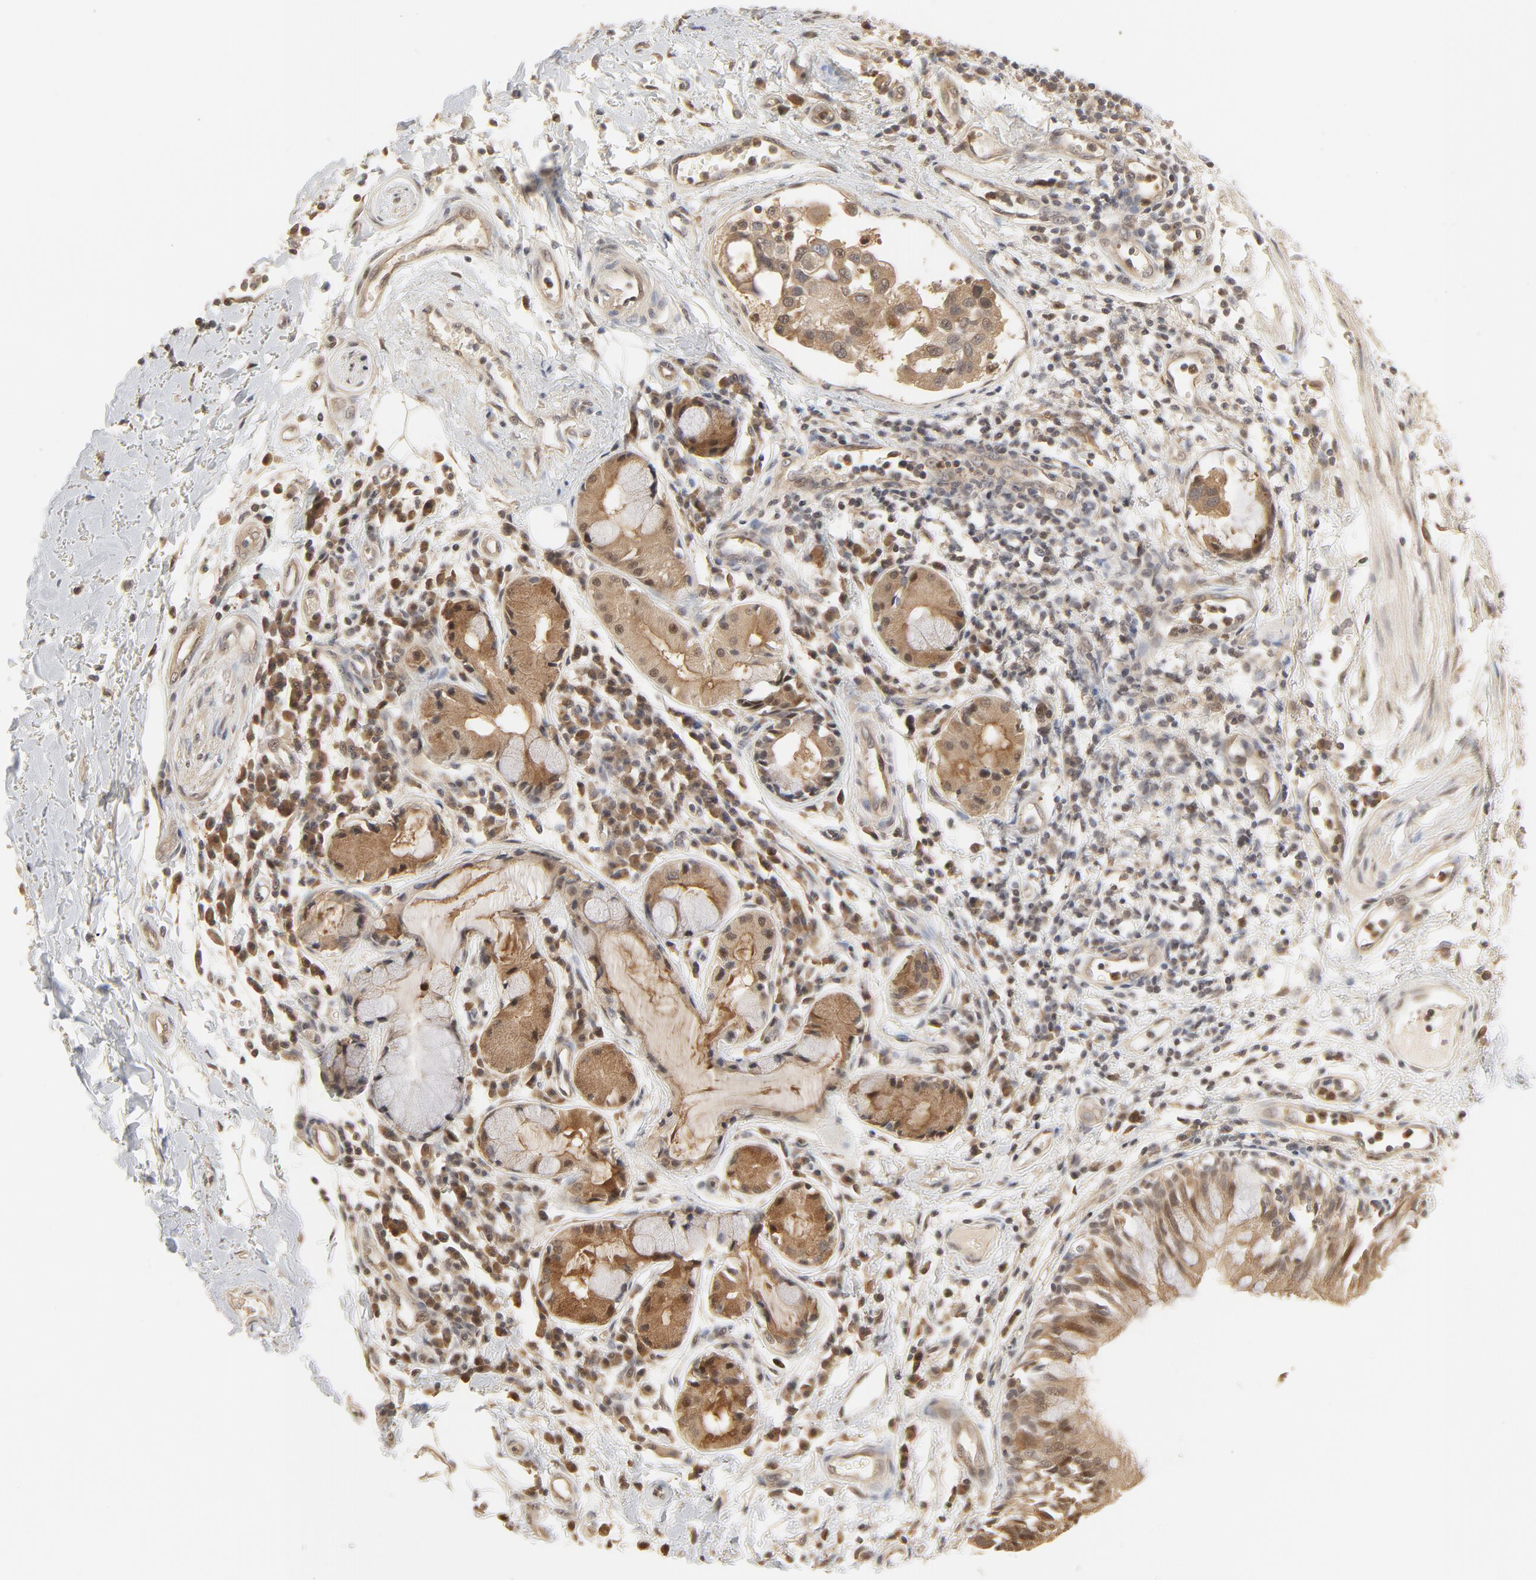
{"staining": {"intensity": "weak", "quantity": "25%-75%", "location": "cytoplasmic/membranous,nuclear"}, "tissue": "adipose tissue", "cell_type": "Adipocytes", "image_type": "normal", "snomed": [{"axis": "morphology", "description": "Normal tissue, NOS"}, {"axis": "morphology", "description": "Adenocarcinoma, NOS"}, {"axis": "topography", "description": "Cartilage tissue"}, {"axis": "topography", "description": "Bronchus"}, {"axis": "topography", "description": "Lung"}], "caption": "Immunohistochemical staining of unremarkable human adipose tissue displays weak cytoplasmic/membranous,nuclear protein expression in approximately 25%-75% of adipocytes.", "gene": "NEDD8", "patient": {"sex": "female", "age": 67}}